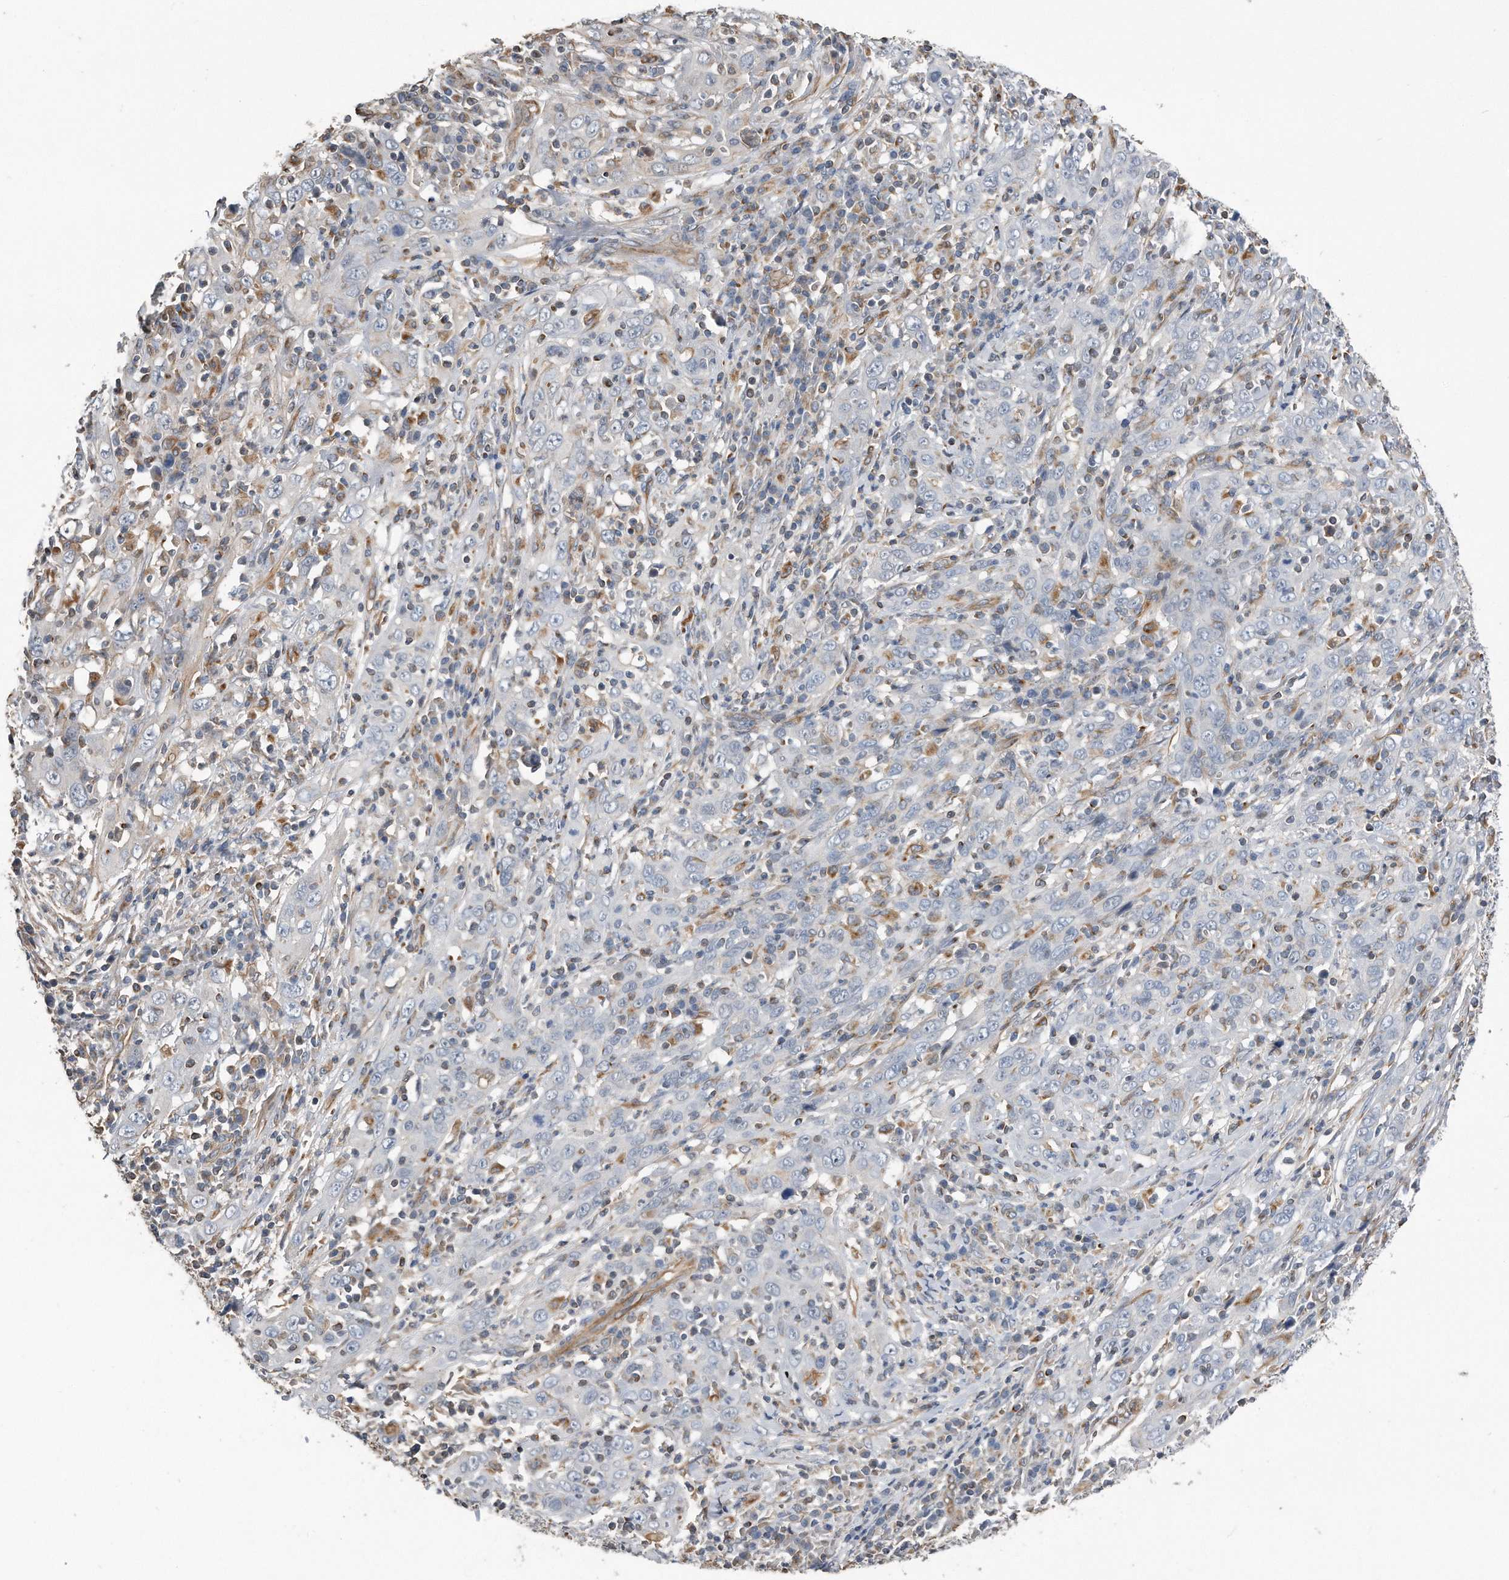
{"staining": {"intensity": "negative", "quantity": "none", "location": "none"}, "tissue": "cervical cancer", "cell_type": "Tumor cells", "image_type": "cancer", "snomed": [{"axis": "morphology", "description": "Squamous cell carcinoma, NOS"}, {"axis": "topography", "description": "Cervix"}], "caption": "Human cervical cancer stained for a protein using IHC reveals no expression in tumor cells.", "gene": "GPC1", "patient": {"sex": "female", "age": 46}}